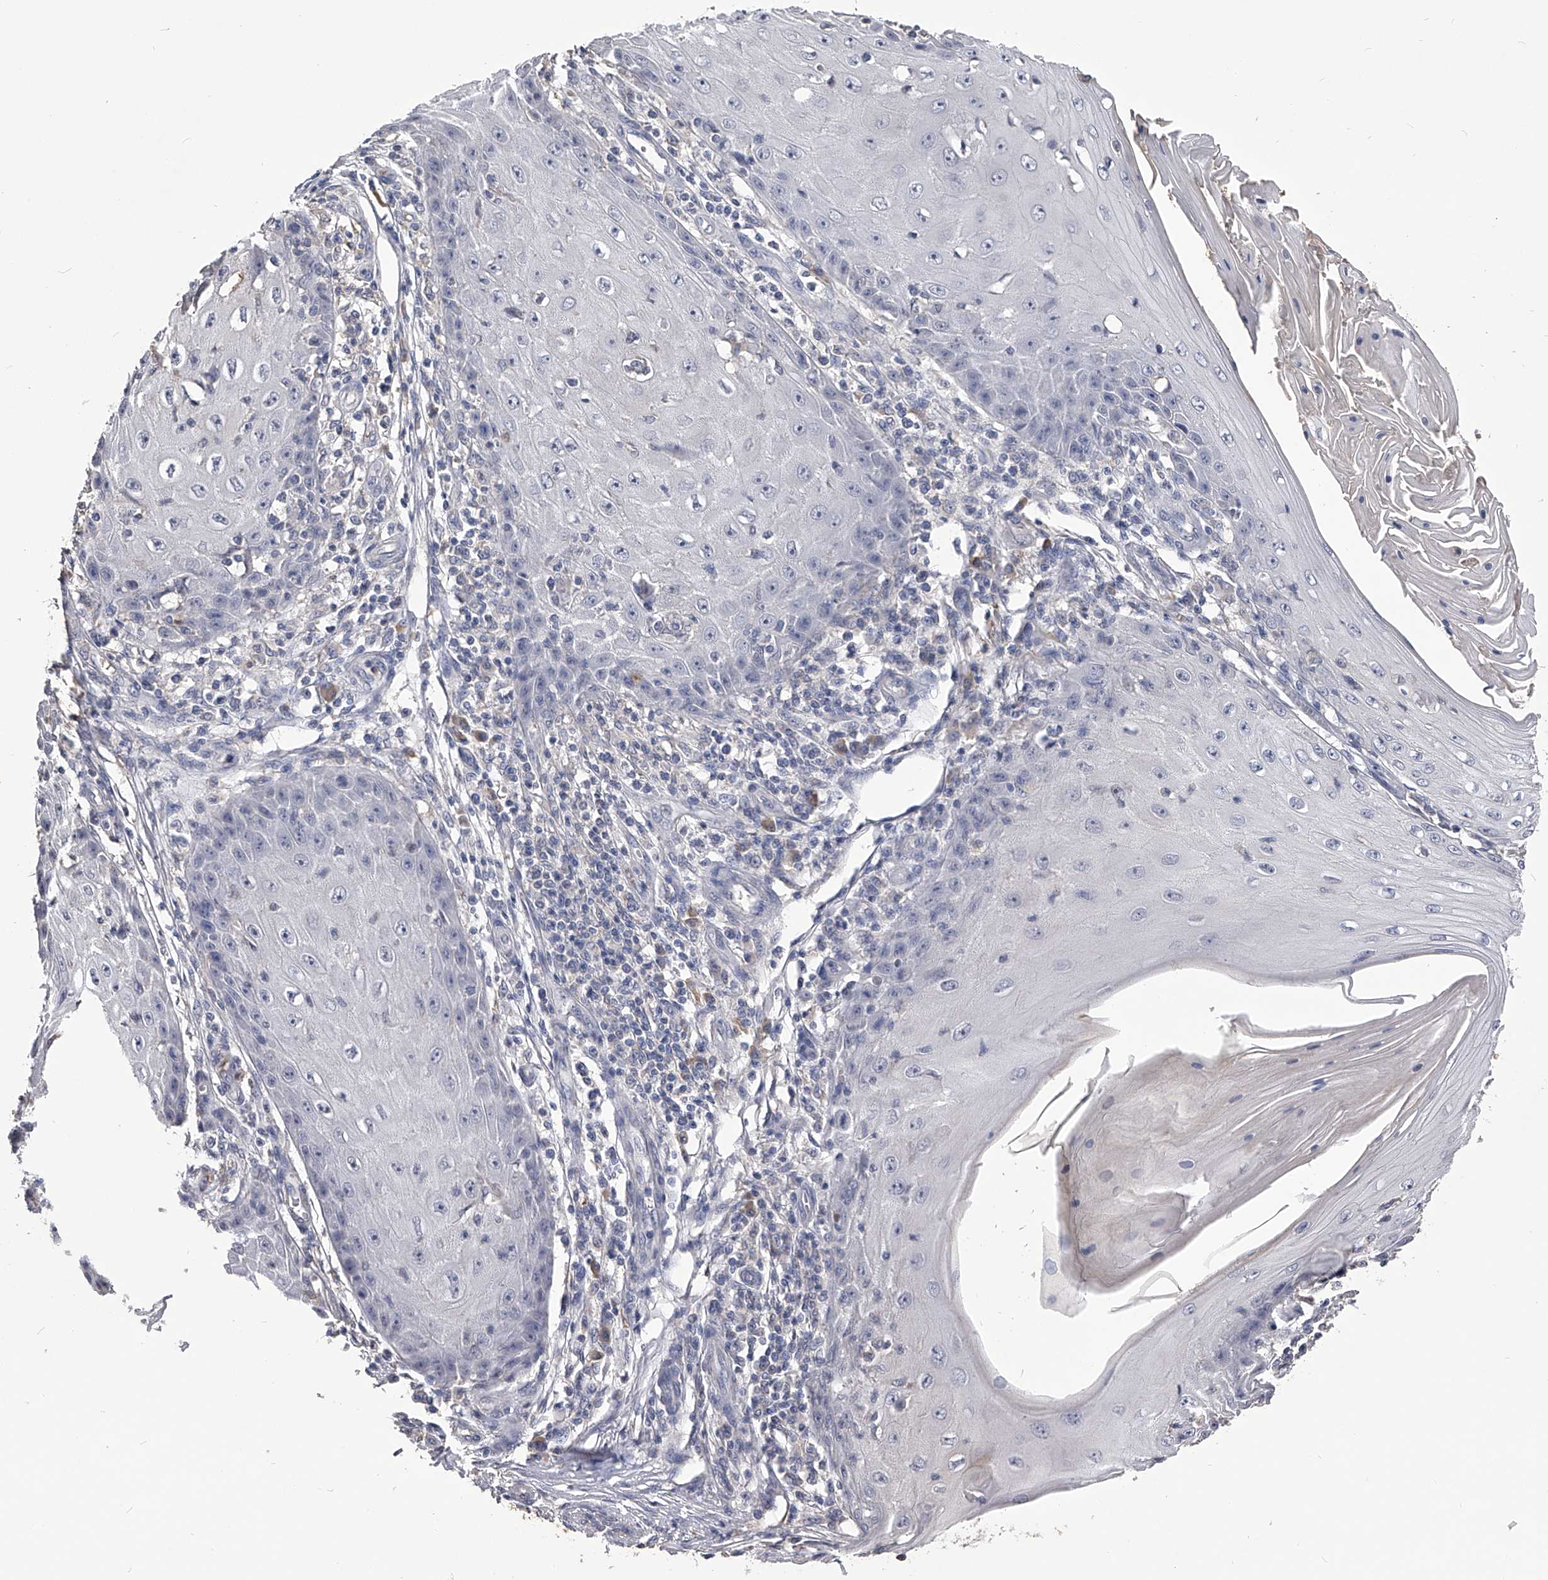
{"staining": {"intensity": "negative", "quantity": "none", "location": "none"}, "tissue": "skin cancer", "cell_type": "Tumor cells", "image_type": "cancer", "snomed": [{"axis": "morphology", "description": "Squamous cell carcinoma, NOS"}, {"axis": "topography", "description": "Skin"}], "caption": "High magnification brightfield microscopy of squamous cell carcinoma (skin) stained with DAB (brown) and counterstained with hematoxylin (blue): tumor cells show no significant expression.", "gene": "MDN1", "patient": {"sex": "female", "age": 73}}